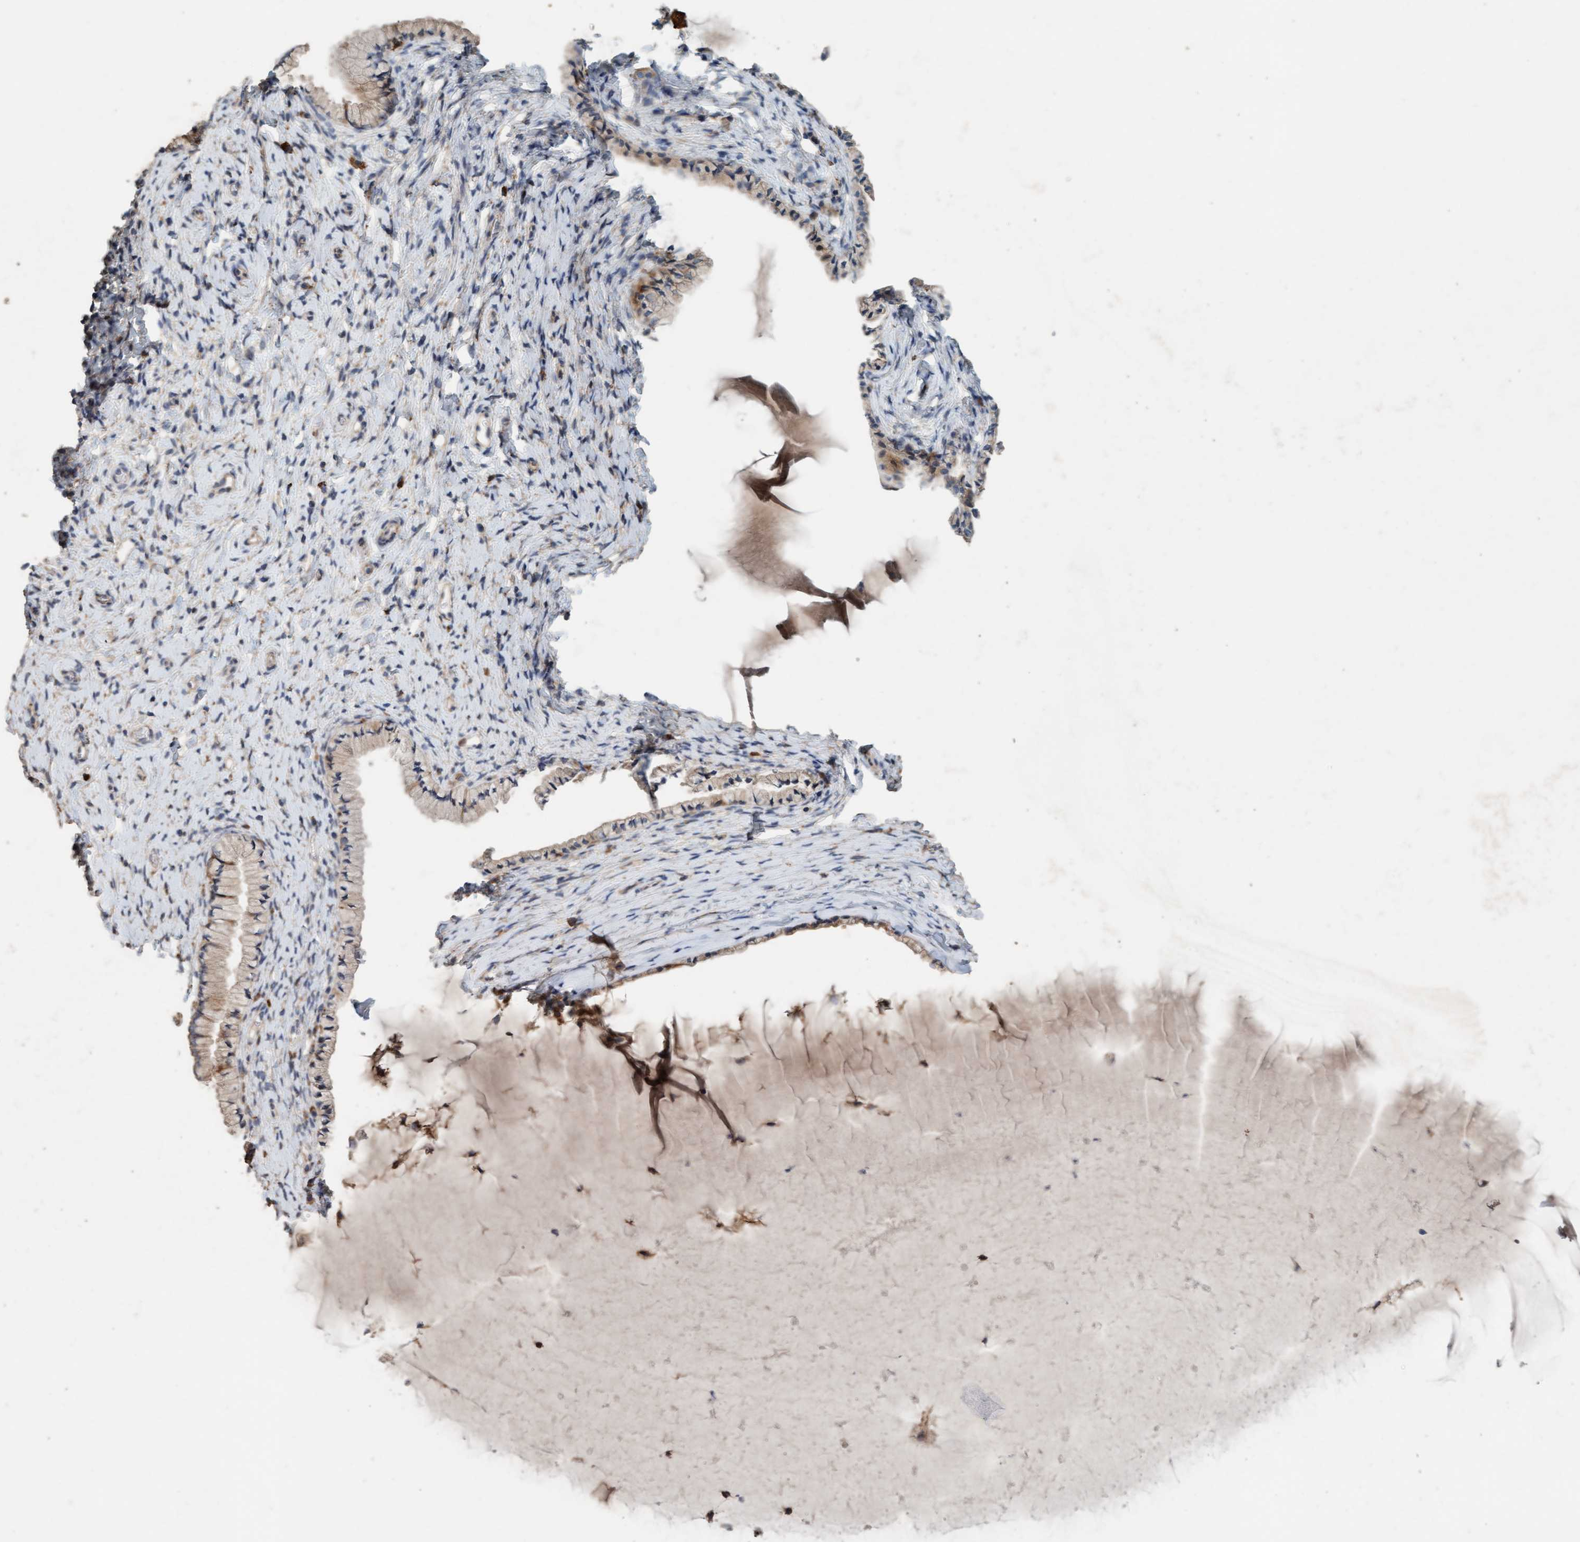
{"staining": {"intensity": "weak", "quantity": ">75%", "location": "cytoplasmic/membranous"}, "tissue": "cervix", "cell_type": "Glandular cells", "image_type": "normal", "snomed": [{"axis": "morphology", "description": "Normal tissue, NOS"}, {"axis": "topography", "description": "Cervix"}], "caption": "Unremarkable cervix exhibits weak cytoplasmic/membranous staining in approximately >75% of glandular cells Nuclei are stained in blue..", "gene": "LONRF1", "patient": {"sex": "female", "age": 72}}